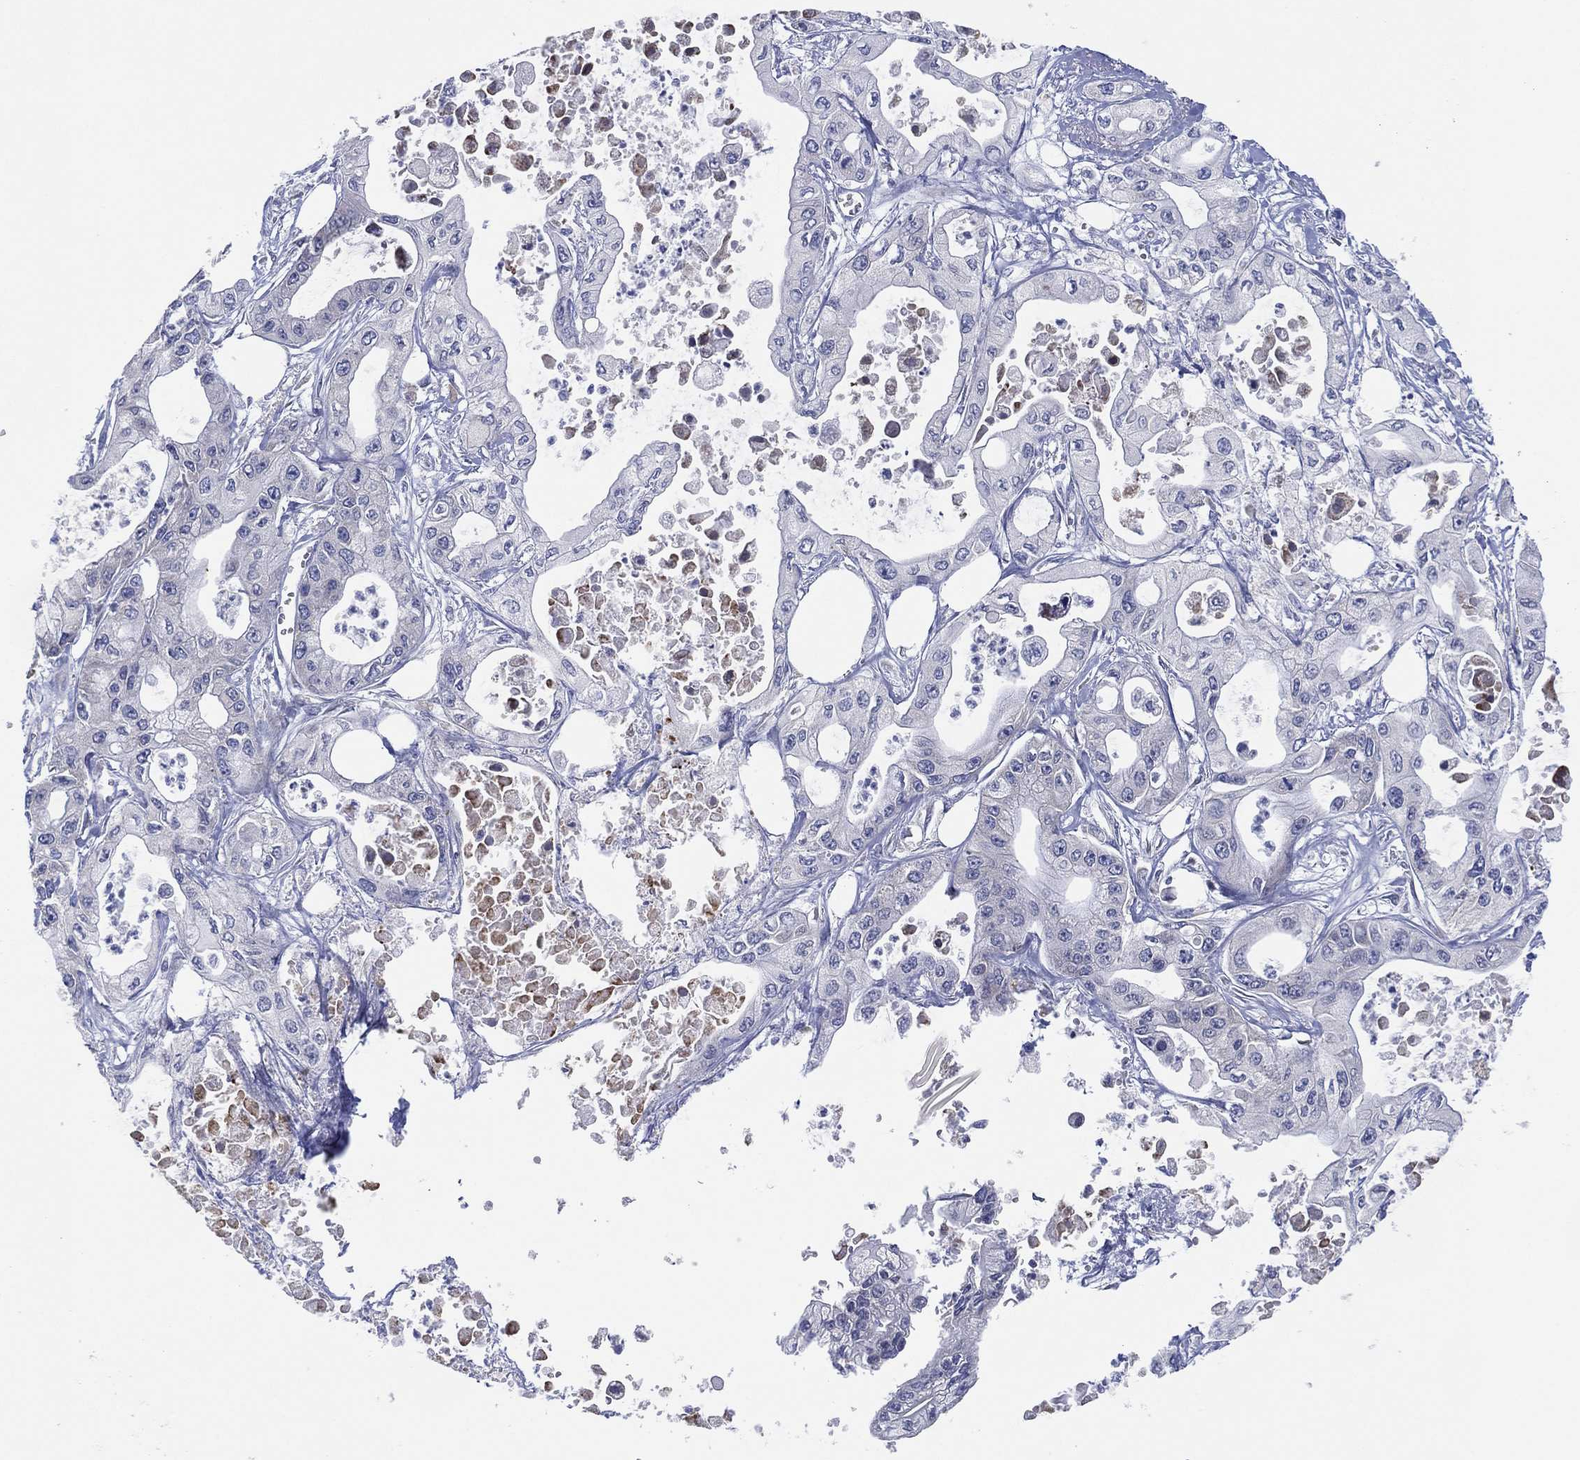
{"staining": {"intensity": "negative", "quantity": "none", "location": "none"}, "tissue": "pancreatic cancer", "cell_type": "Tumor cells", "image_type": "cancer", "snomed": [{"axis": "morphology", "description": "Adenocarcinoma, NOS"}, {"axis": "topography", "description": "Pancreas"}], "caption": "This micrograph is of pancreatic cancer (adenocarcinoma) stained with immunohistochemistry (IHC) to label a protein in brown with the nuclei are counter-stained blue. There is no staining in tumor cells.", "gene": "TMEM40", "patient": {"sex": "male", "age": 70}}